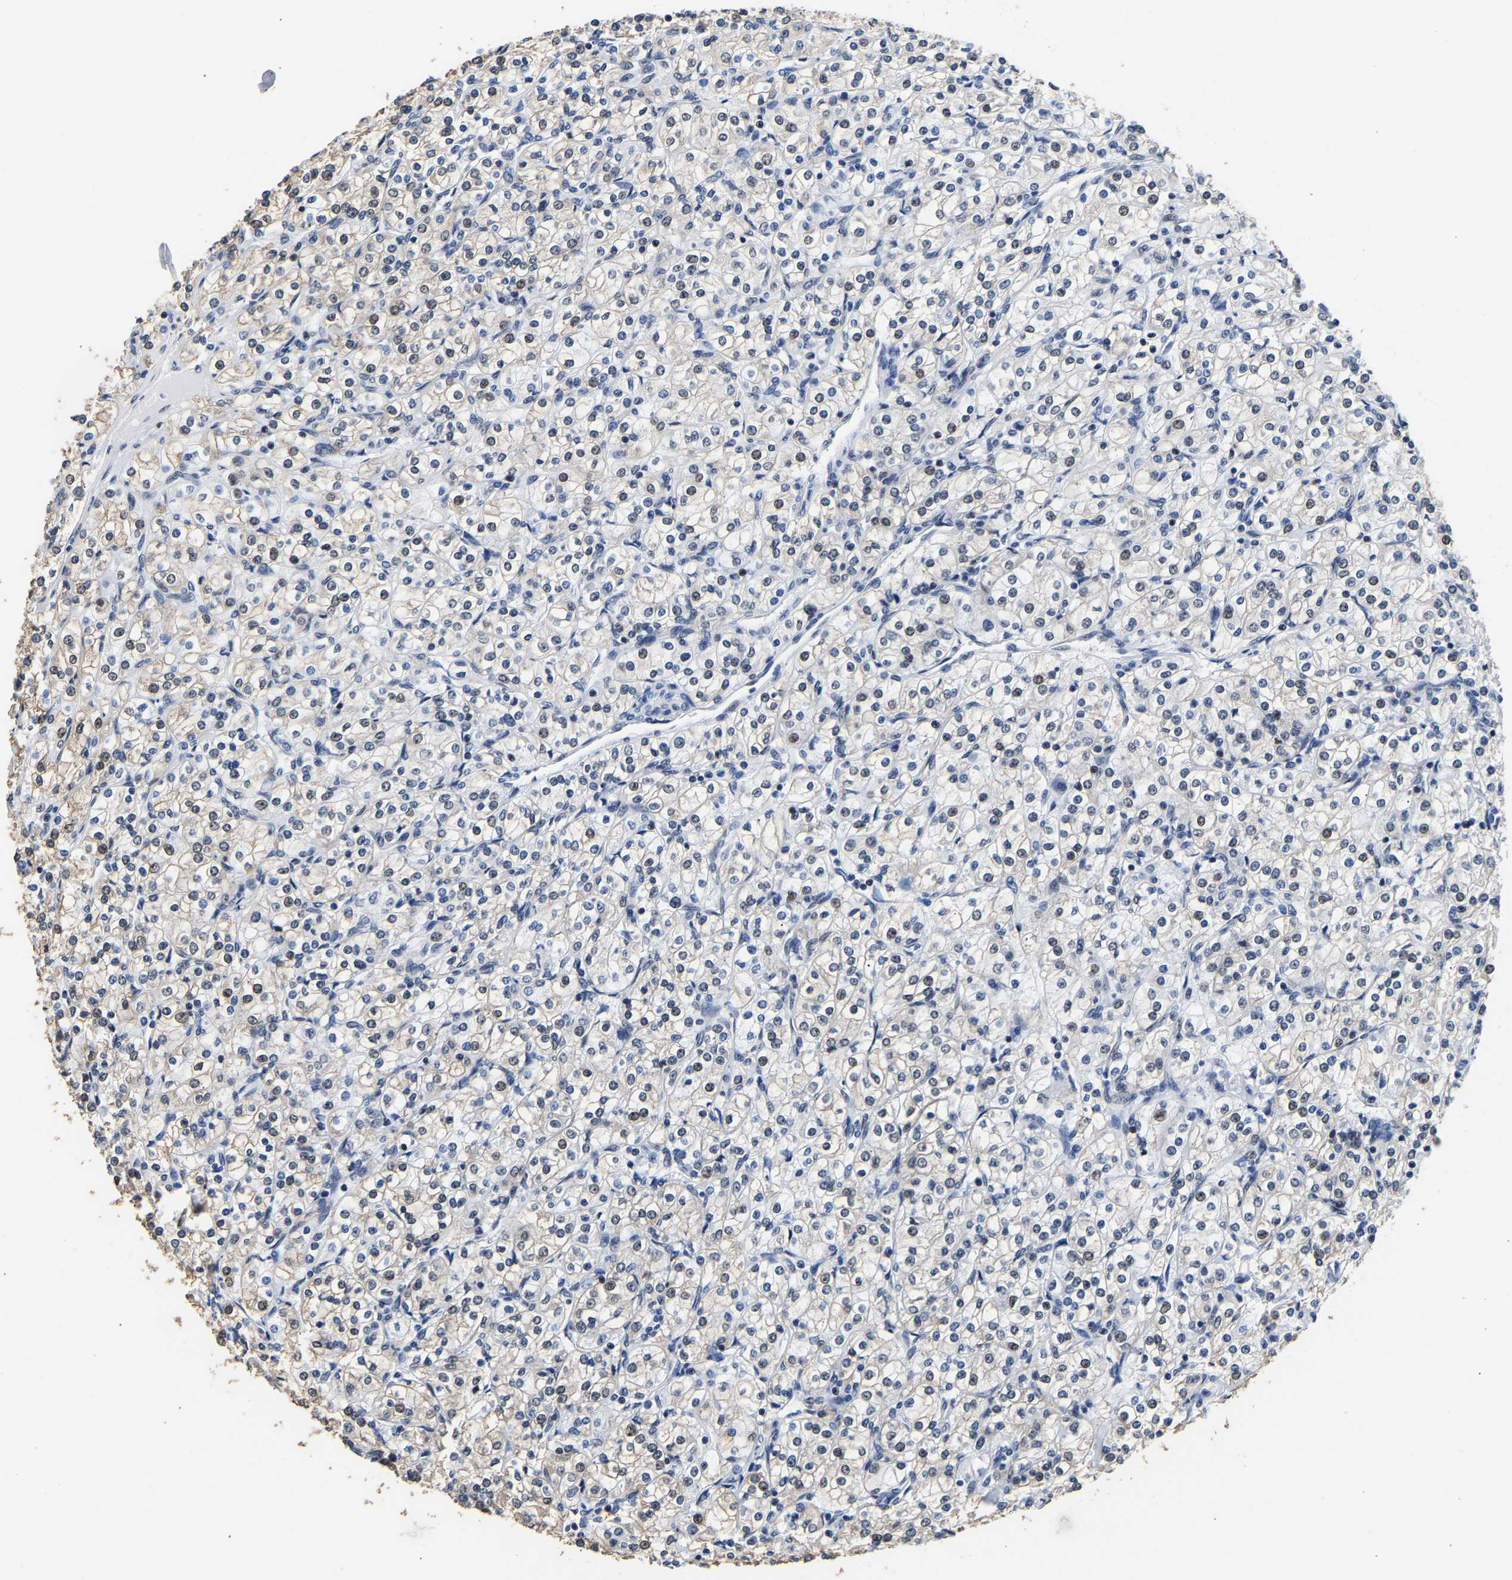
{"staining": {"intensity": "weak", "quantity": "<25%", "location": "nuclear"}, "tissue": "renal cancer", "cell_type": "Tumor cells", "image_type": "cancer", "snomed": [{"axis": "morphology", "description": "Adenocarcinoma, NOS"}, {"axis": "topography", "description": "Kidney"}], "caption": "Protein analysis of renal cancer (adenocarcinoma) shows no significant staining in tumor cells.", "gene": "PTRHD1", "patient": {"sex": "male", "age": 77}}